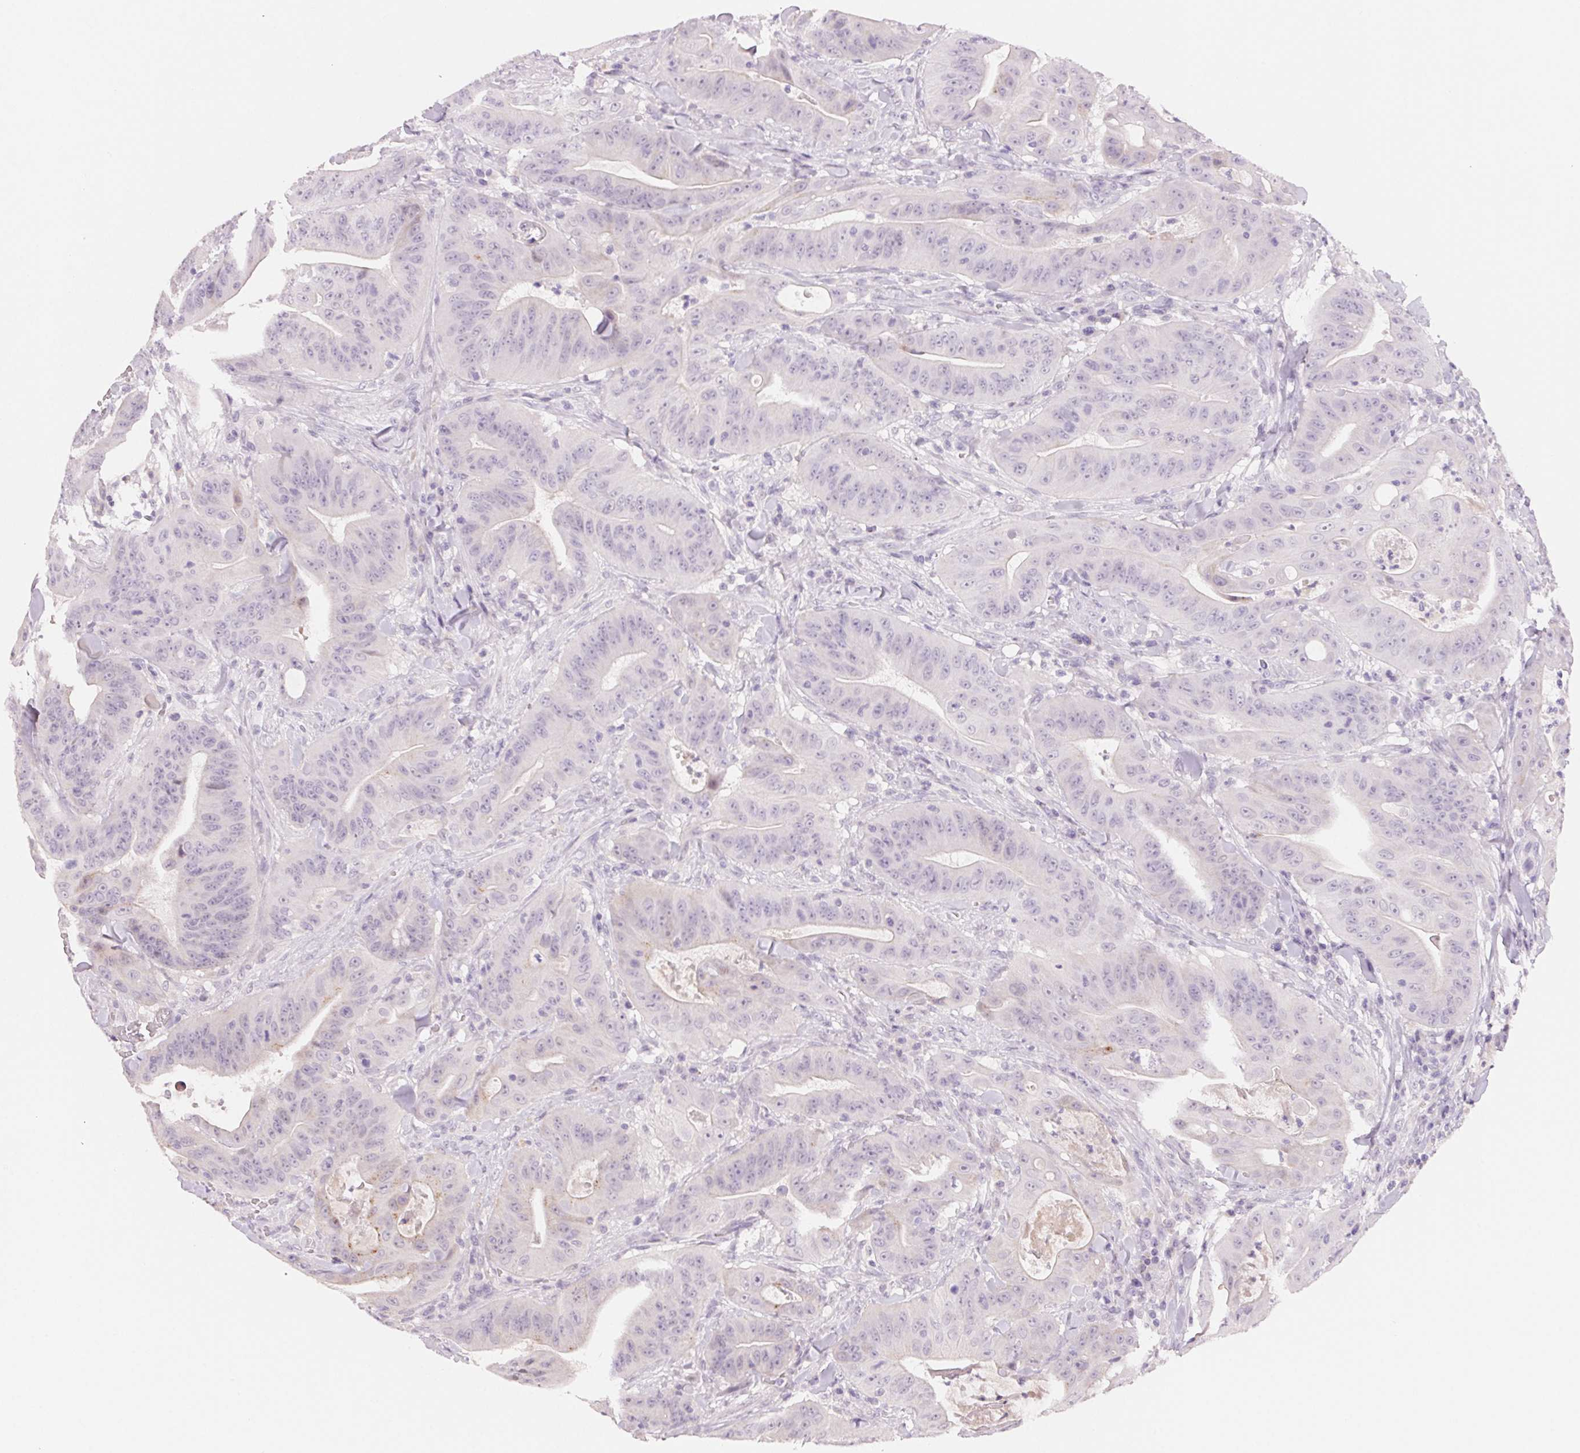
{"staining": {"intensity": "negative", "quantity": "none", "location": "none"}, "tissue": "colorectal cancer", "cell_type": "Tumor cells", "image_type": "cancer", "snomed": [{"axis": "morphology", "description": "Adenocarcinoma, NOS"}, {"axis": "topography", "description": "Colon"}], "caption": "Immunohistochemistry (IHC) image of human colorectal cancer stained for a protein (brown), which displays no positivity in tumor cells.", "gene": "BPIFB2", "patient": {"sex": "male", "age": 33}}